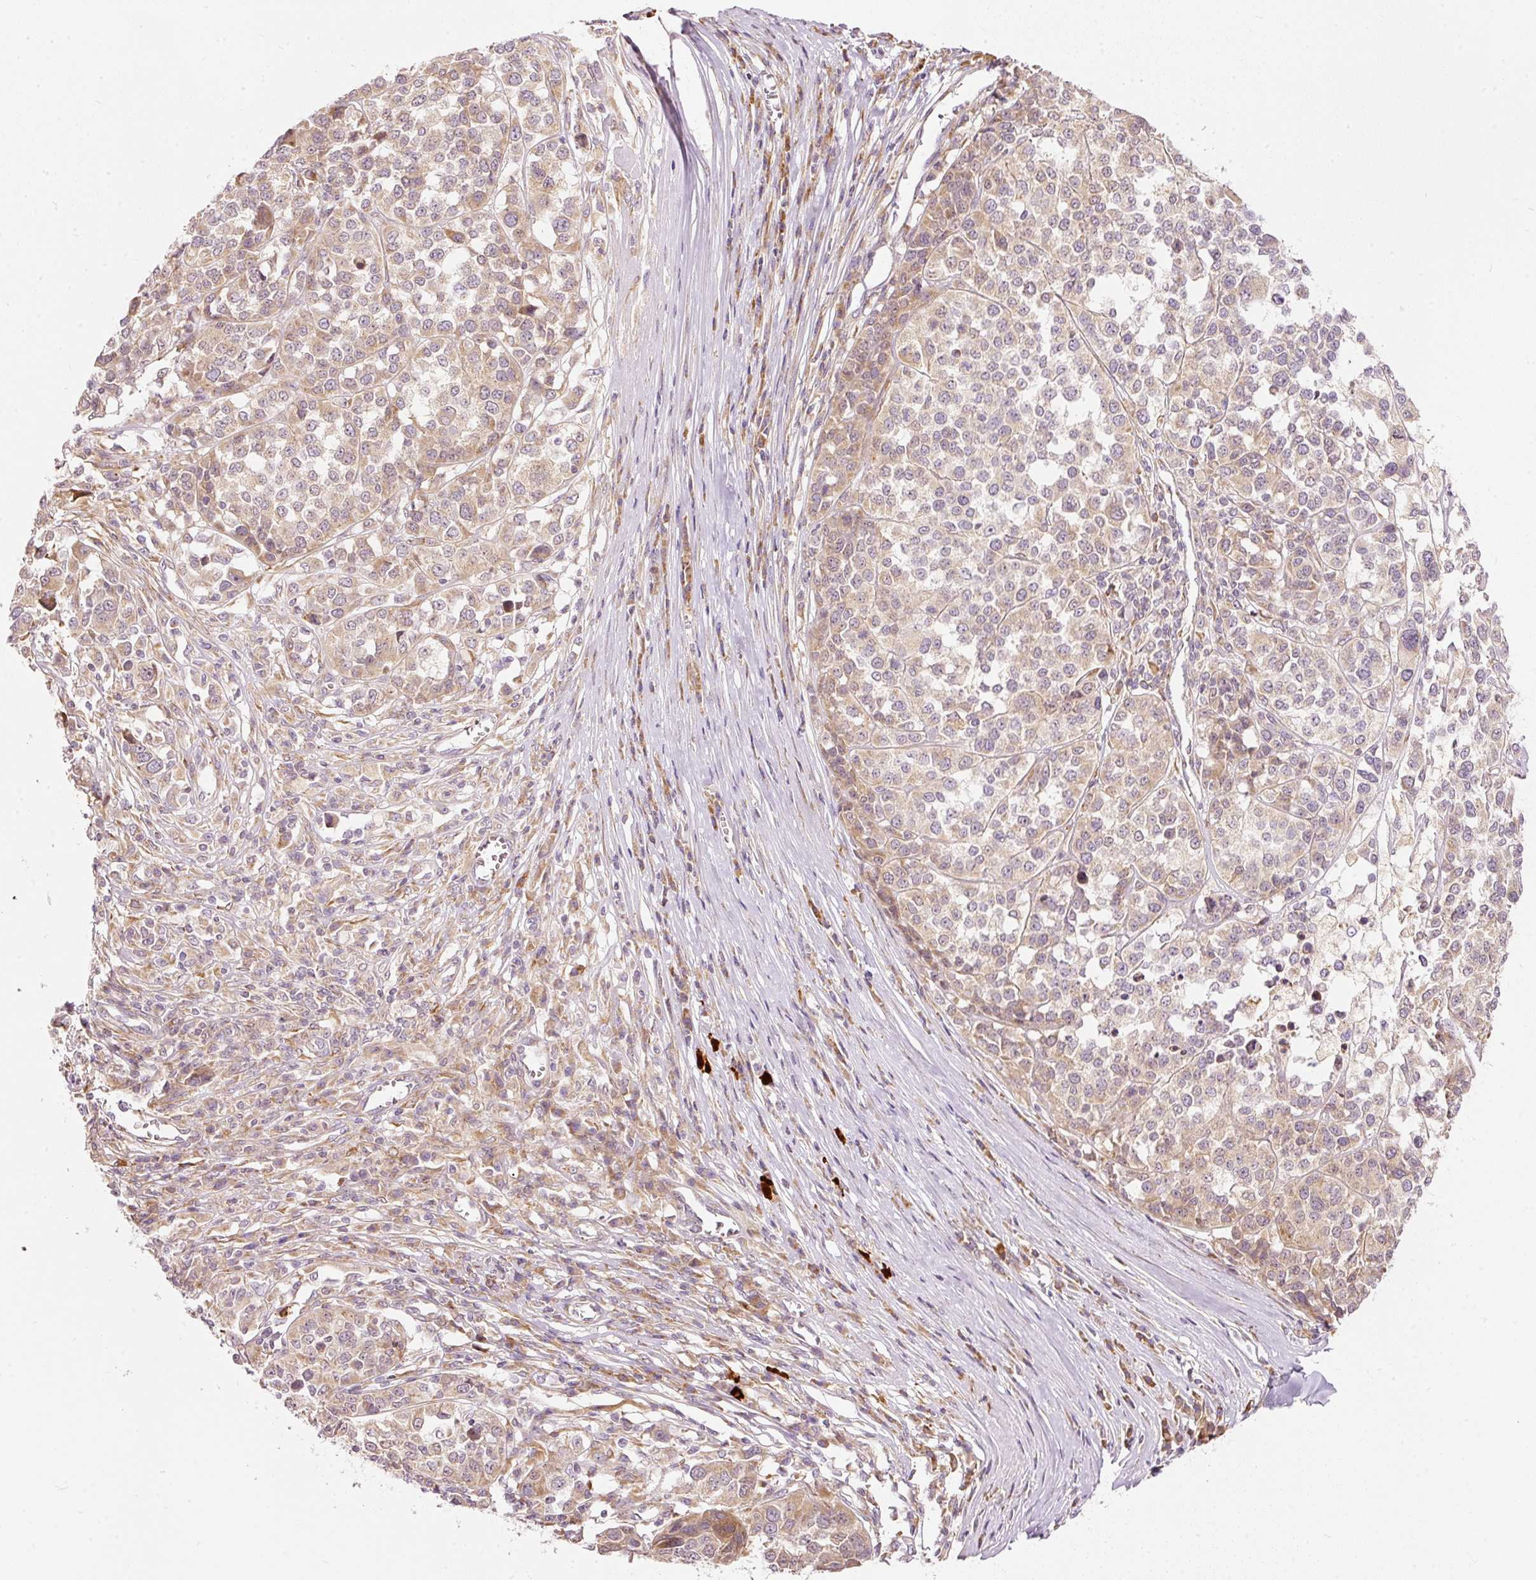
{"staining": {"intensity": "weak", "quantity": ">75%", "location": "cytoplasmic/membranous"}, "tissue": "melanoma", "cell_type": "Tumor cells", "image_type": "cancer", "snomed": [{"axis": "morphology", "description": "Malignant melanoma, Metastatic site"}, {"axis": "topography", "description": "Lymph node"}], "caption": "High-power microscopy captured an immunohistochemistry histopathology image of melanoma, revealing weak cytoplasmic/membranous staining in about >75% of tumor cells.", "gene": "SNAPC5", "patient": {"sex": "male", "age": 44}}